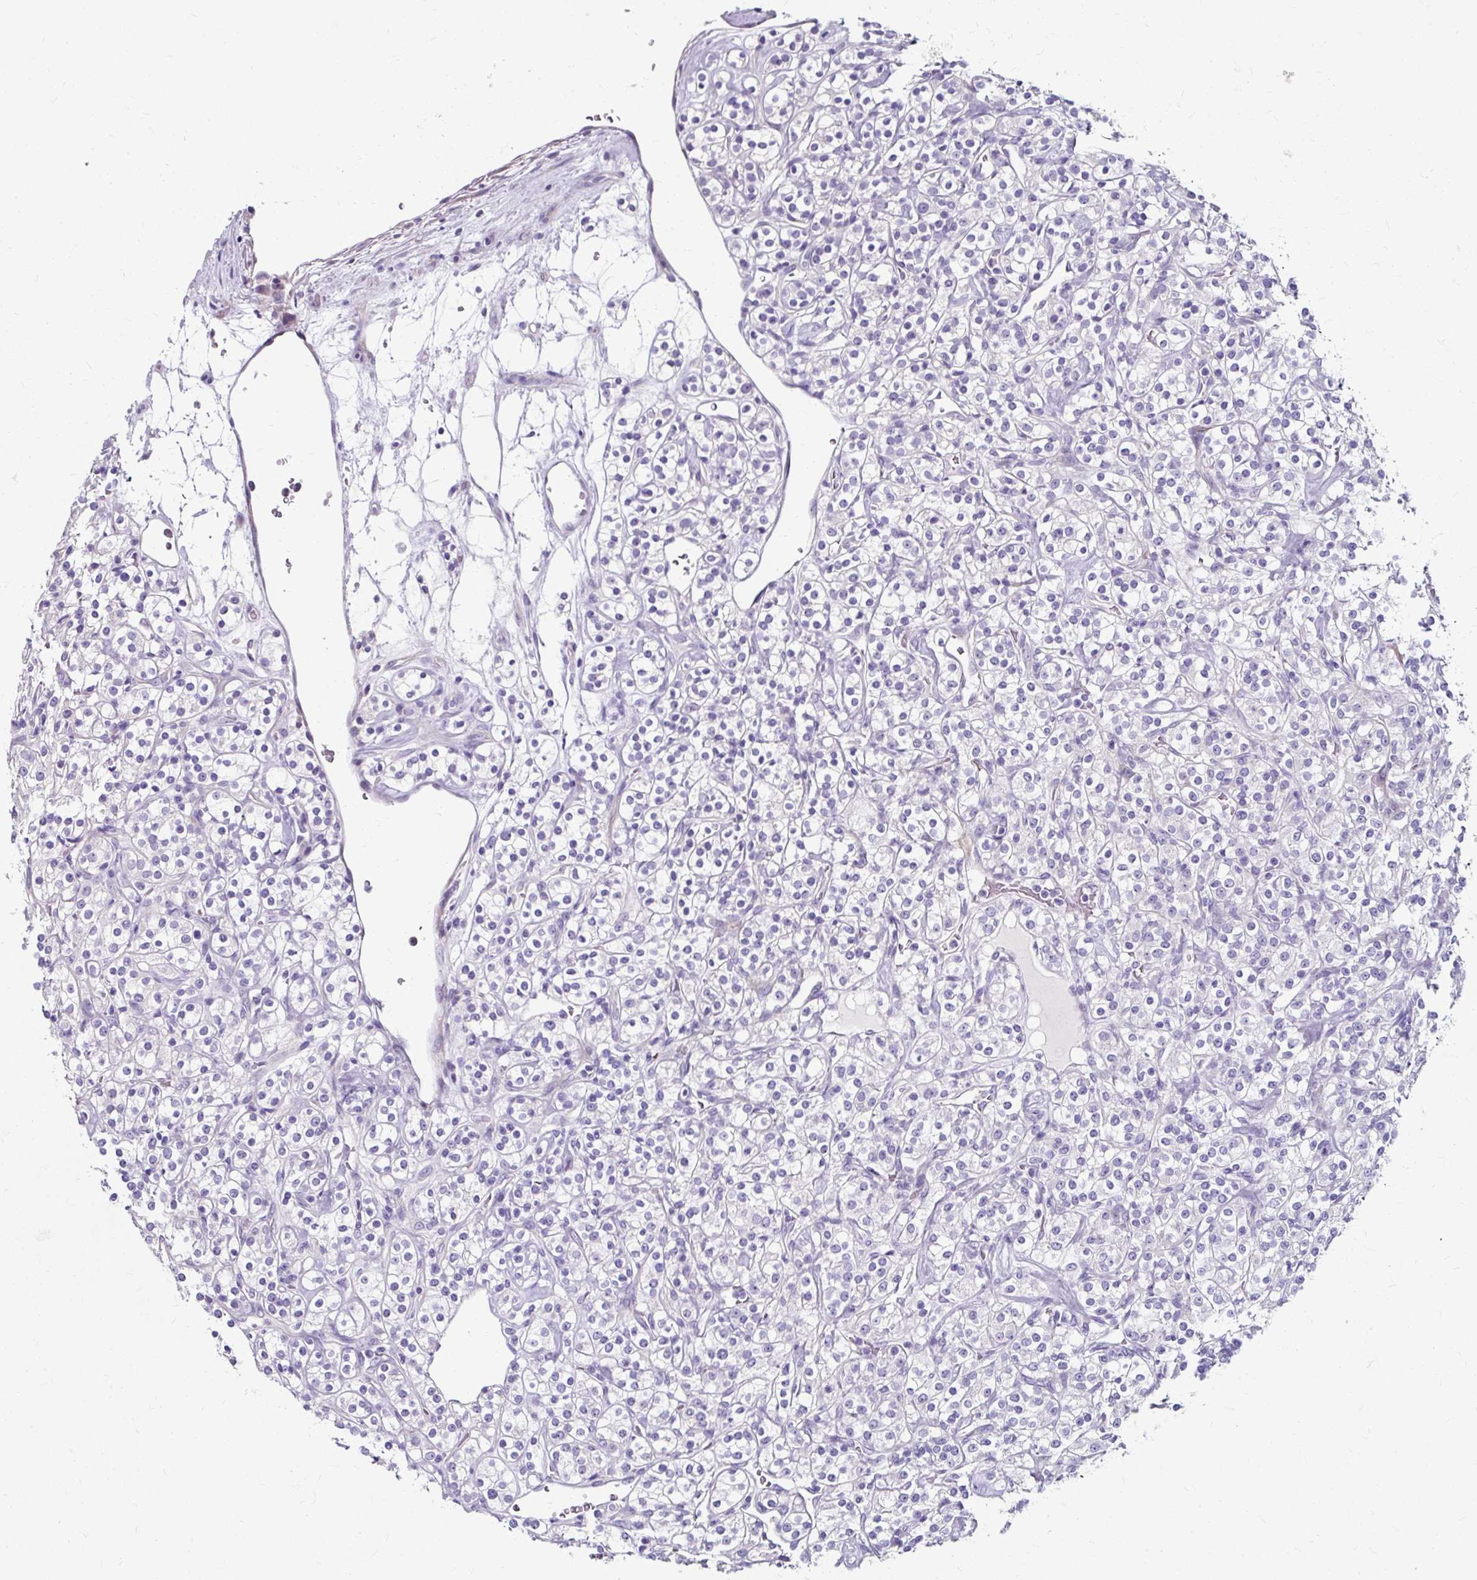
{"staining": {"intensity": "negative", "quantity": "none", "location": "none"}, "tissue": "renal cancer", "cell_type": "Tumor cells", "image_type": "cancer", "snomed": [{"axis": "morphology", "description": "Adenocarcinoma, NOS"}, {"axis": "topography", "description": "Kidney"}], "caption": "Micrograph shows no protein expression in tumor cells of renal adenocarcinoma tissue.", "gene": "ZNF555", "patient": {"sex": "male", "age": 77}}